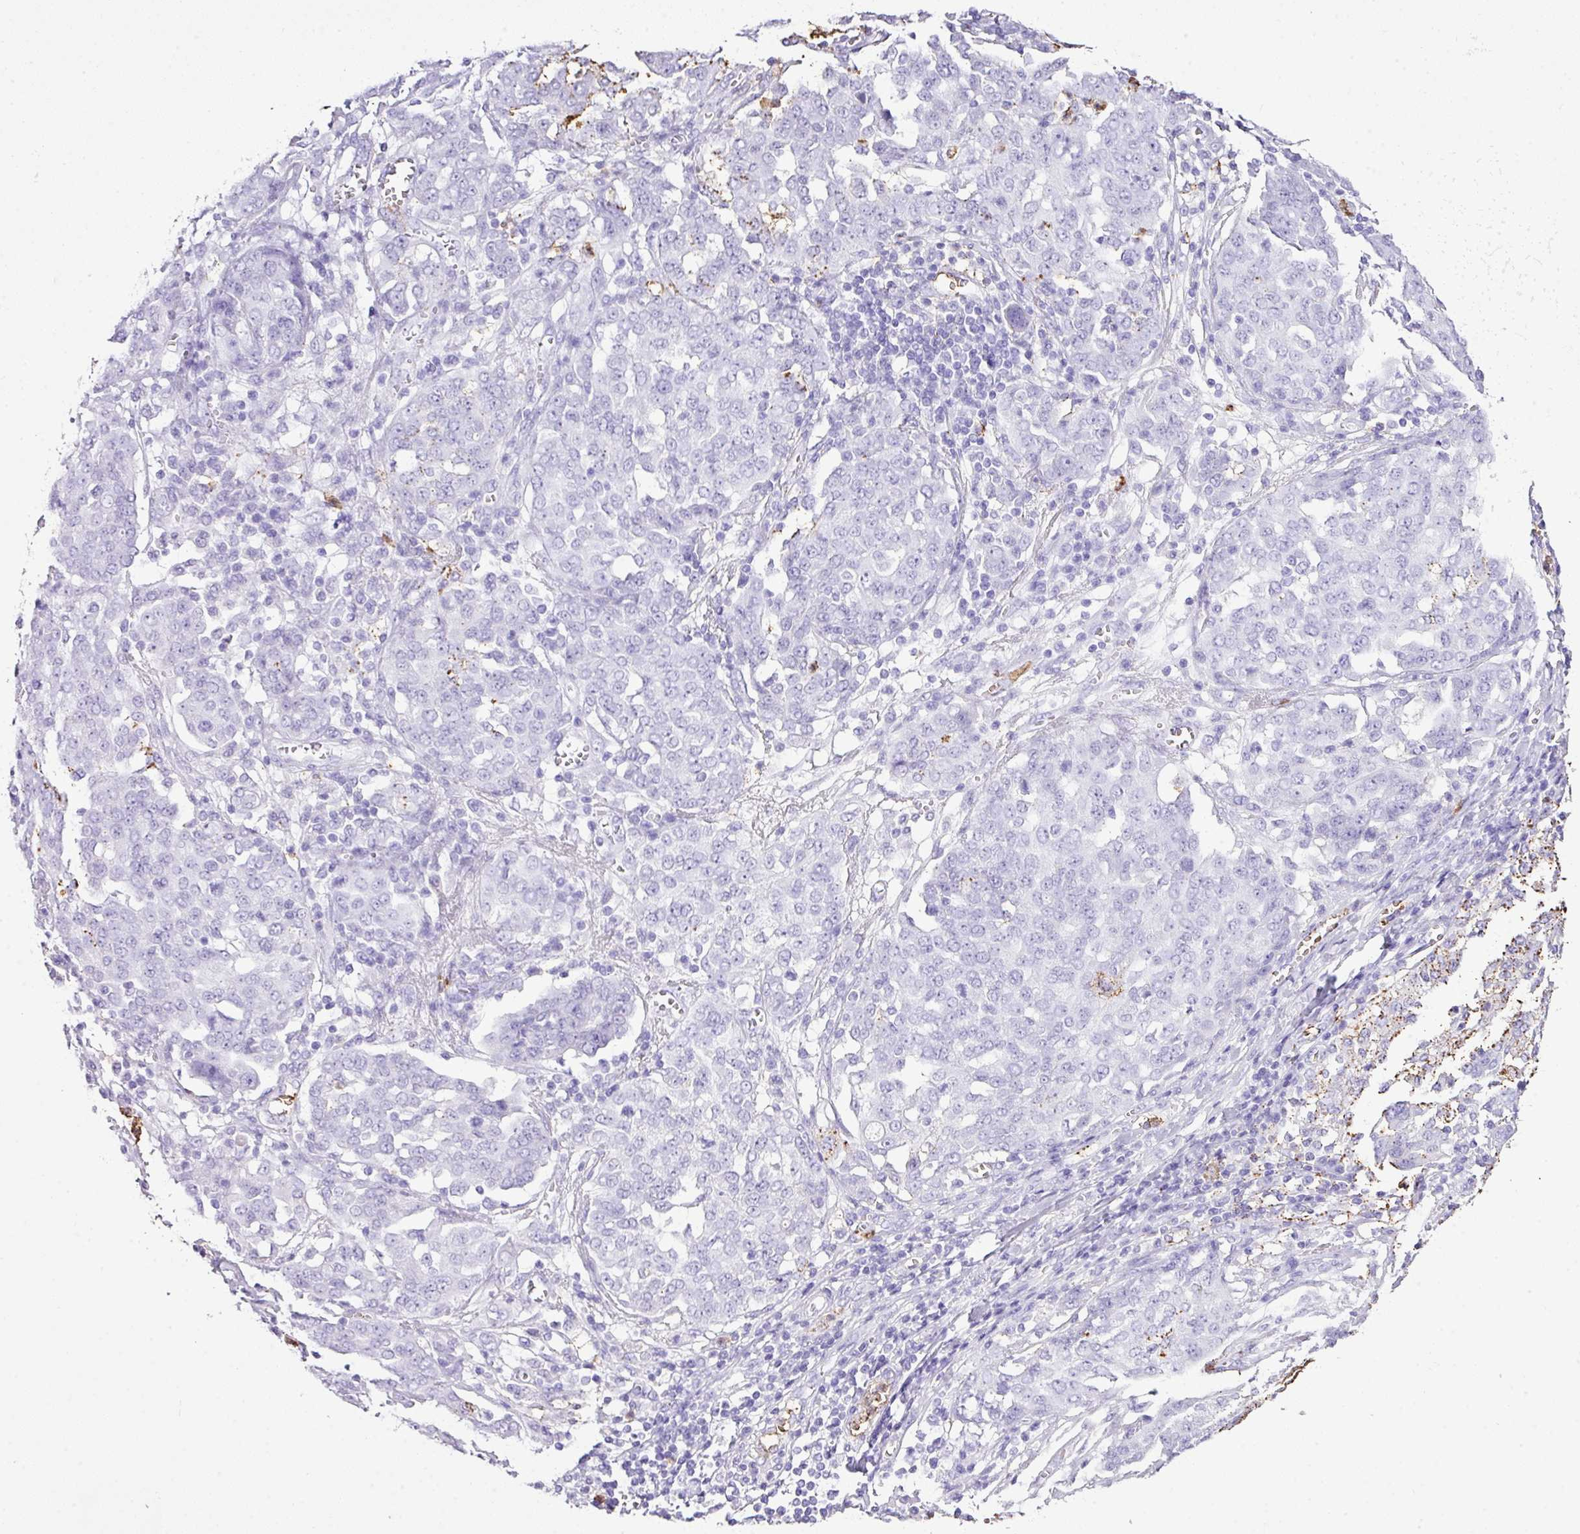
{"staining": {"intensity": "negative", "quantity": "none", "location": "none"}, "tissue": "ovarian cancer", "cell_type": "Tumor cells", "image_type": "cancer", "snomed": [{"axis": "morphology", "description": "Cystadenocarcinoma, serous, NOS"}, {"axis": "topography", "description": "Soft tissue"}, {"axis": "topography", "description": "Ovary"}], "caption": "This photomicrograph is of ovarian cancer stained with immunohistochemistry to label a protein in brown with the nuclei are counter-stained blue. There is no expression in tumor cells.", "gene": "KCNJ11", "patient": {"sex": "female", "age": 57}}